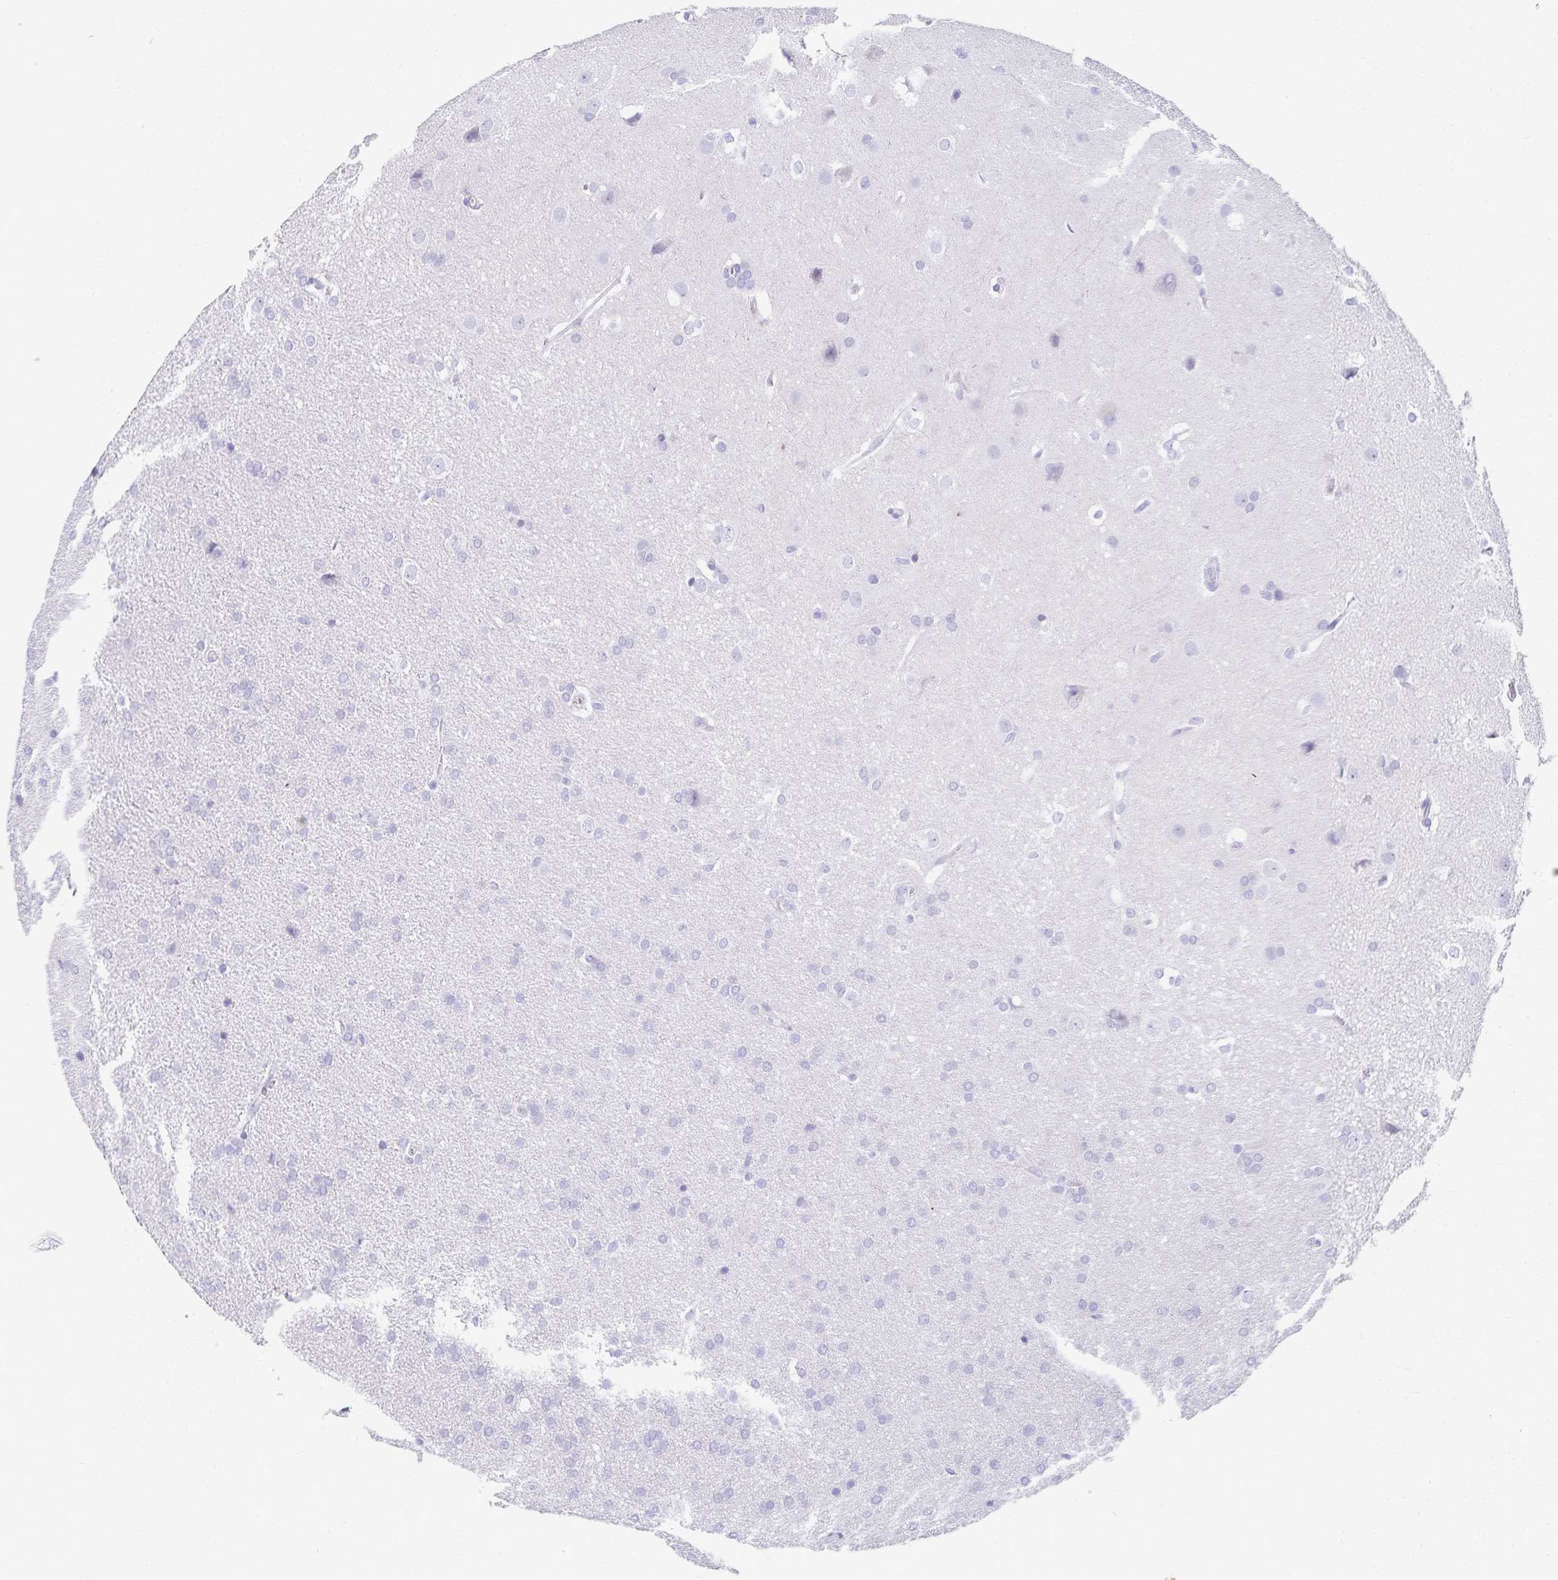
{"staining": {"intensity": "negative", "quantity": "none", "location": "none"}, "tissue": "glioma", "cell_type": "Tumor cells", "image_type": "cancer", "snomed": [{"axis": "morphology", "description": "Glioma, malignant, Low grade"}, {"axis": "topography", "description": "Brain"}], "caption": "A photomicrograph of glioma stained for a protein shows no brown staining in tumor cells. Nuclei are stained in blue.", "gene": "C2orf50", "patient": {"sex": "female", "age": 32}}